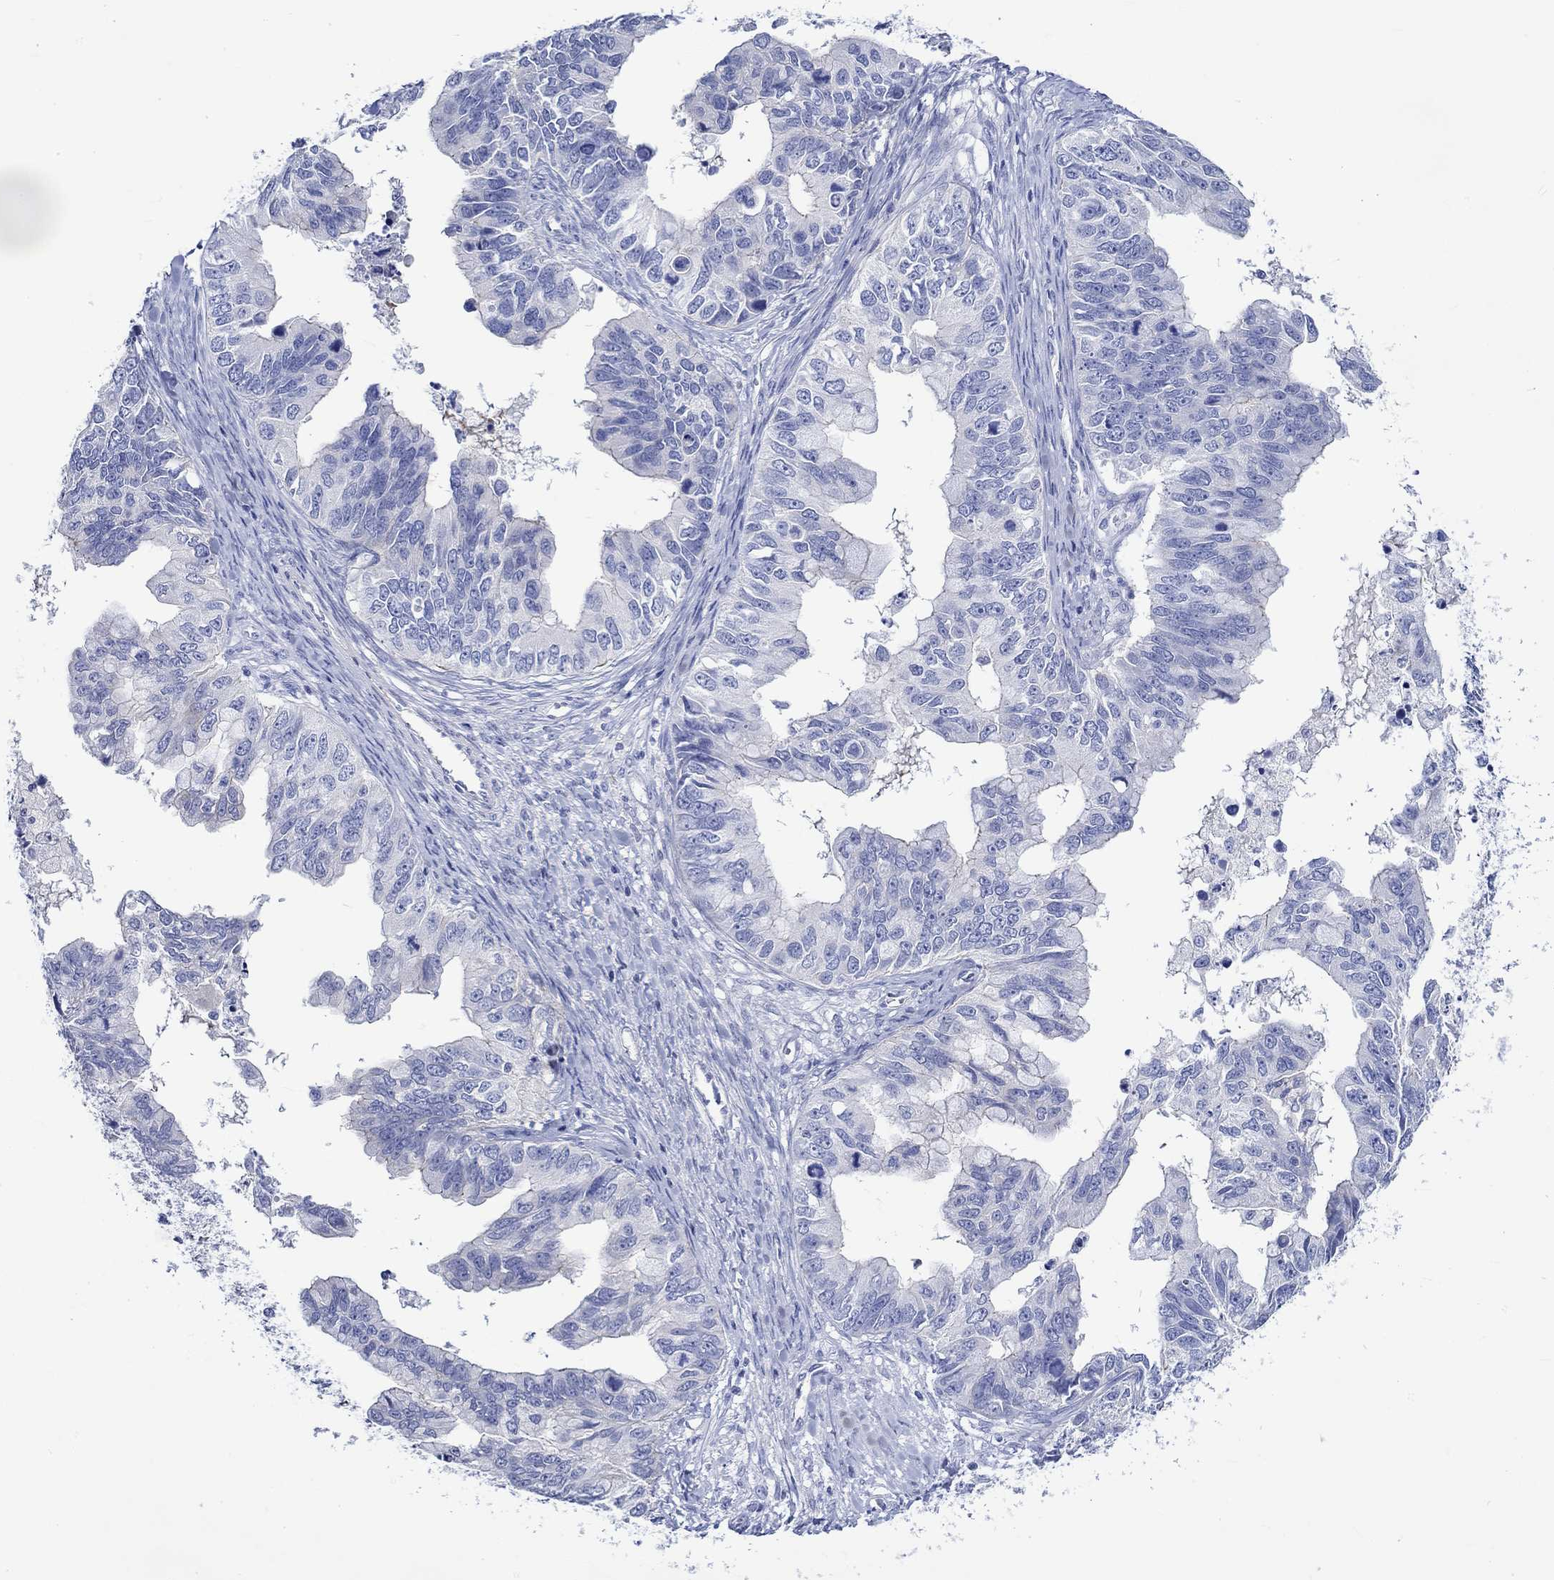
{"staining": {"intensity": "negative", "quantity": "none", "location": "none"}, "tissue": "ovarian cancer", "cell_type": "Tumor cells", "image_type": "cancer", "snomed": [{"axis": "morphology", "description": "Cystadenocarcinoma, mucinous, NOS"}, {"axis": "topography", "description": "Ovary"}], "caption": "Immunohistochemical staining of human ovarian mucinous cystadenocarcinoma shows no significant staining in tumor cells. (Stains: DAB (3,3'-diaminobenzidine) IHC with hematoxylin counter stain, Microscopy: brightfield microscopy at high magnification).", "gene": "NRIP3", "patient": {"sex": "female", "age": 76}}